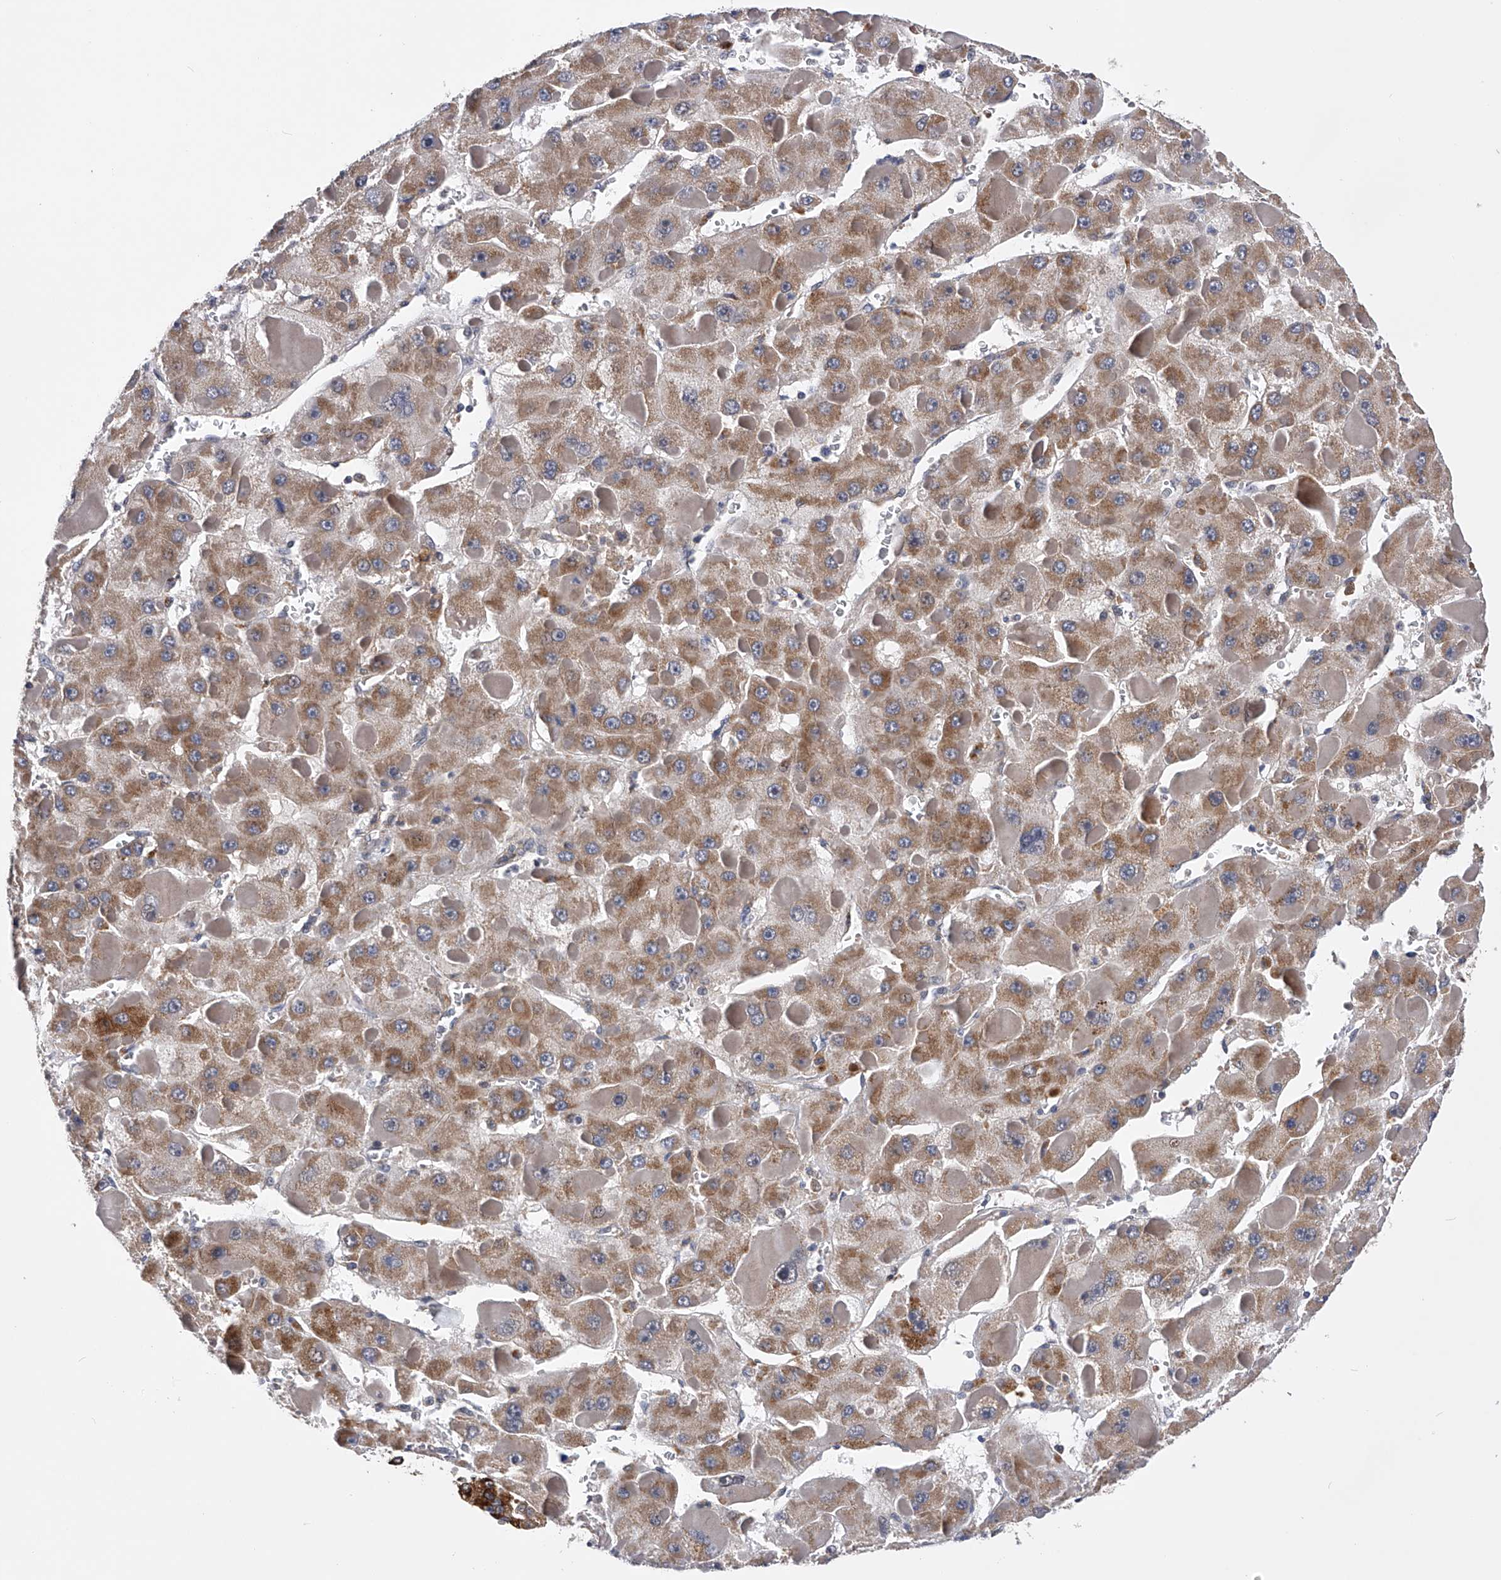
{"staining": {"intensity": "moderate", "quantity": ">75%", "location": "cytoplasmic/membranous"}, "tissue": "liver cancer", "cell_type": "Tumor cells", "image_type": "cancer", "snomed": [{"axis": "morphology", "description": "Carcinoma, Hepatocellular, NOS"}, {"axis": "topography", "description": "Liver"}], "caption": "Human hepatocellular carcinoma (liver) stained with a protein marker reveals moderate staining in tumor cells.", "gene": "SPOCK1", "patient": {"sex": "female", "age": 73}}